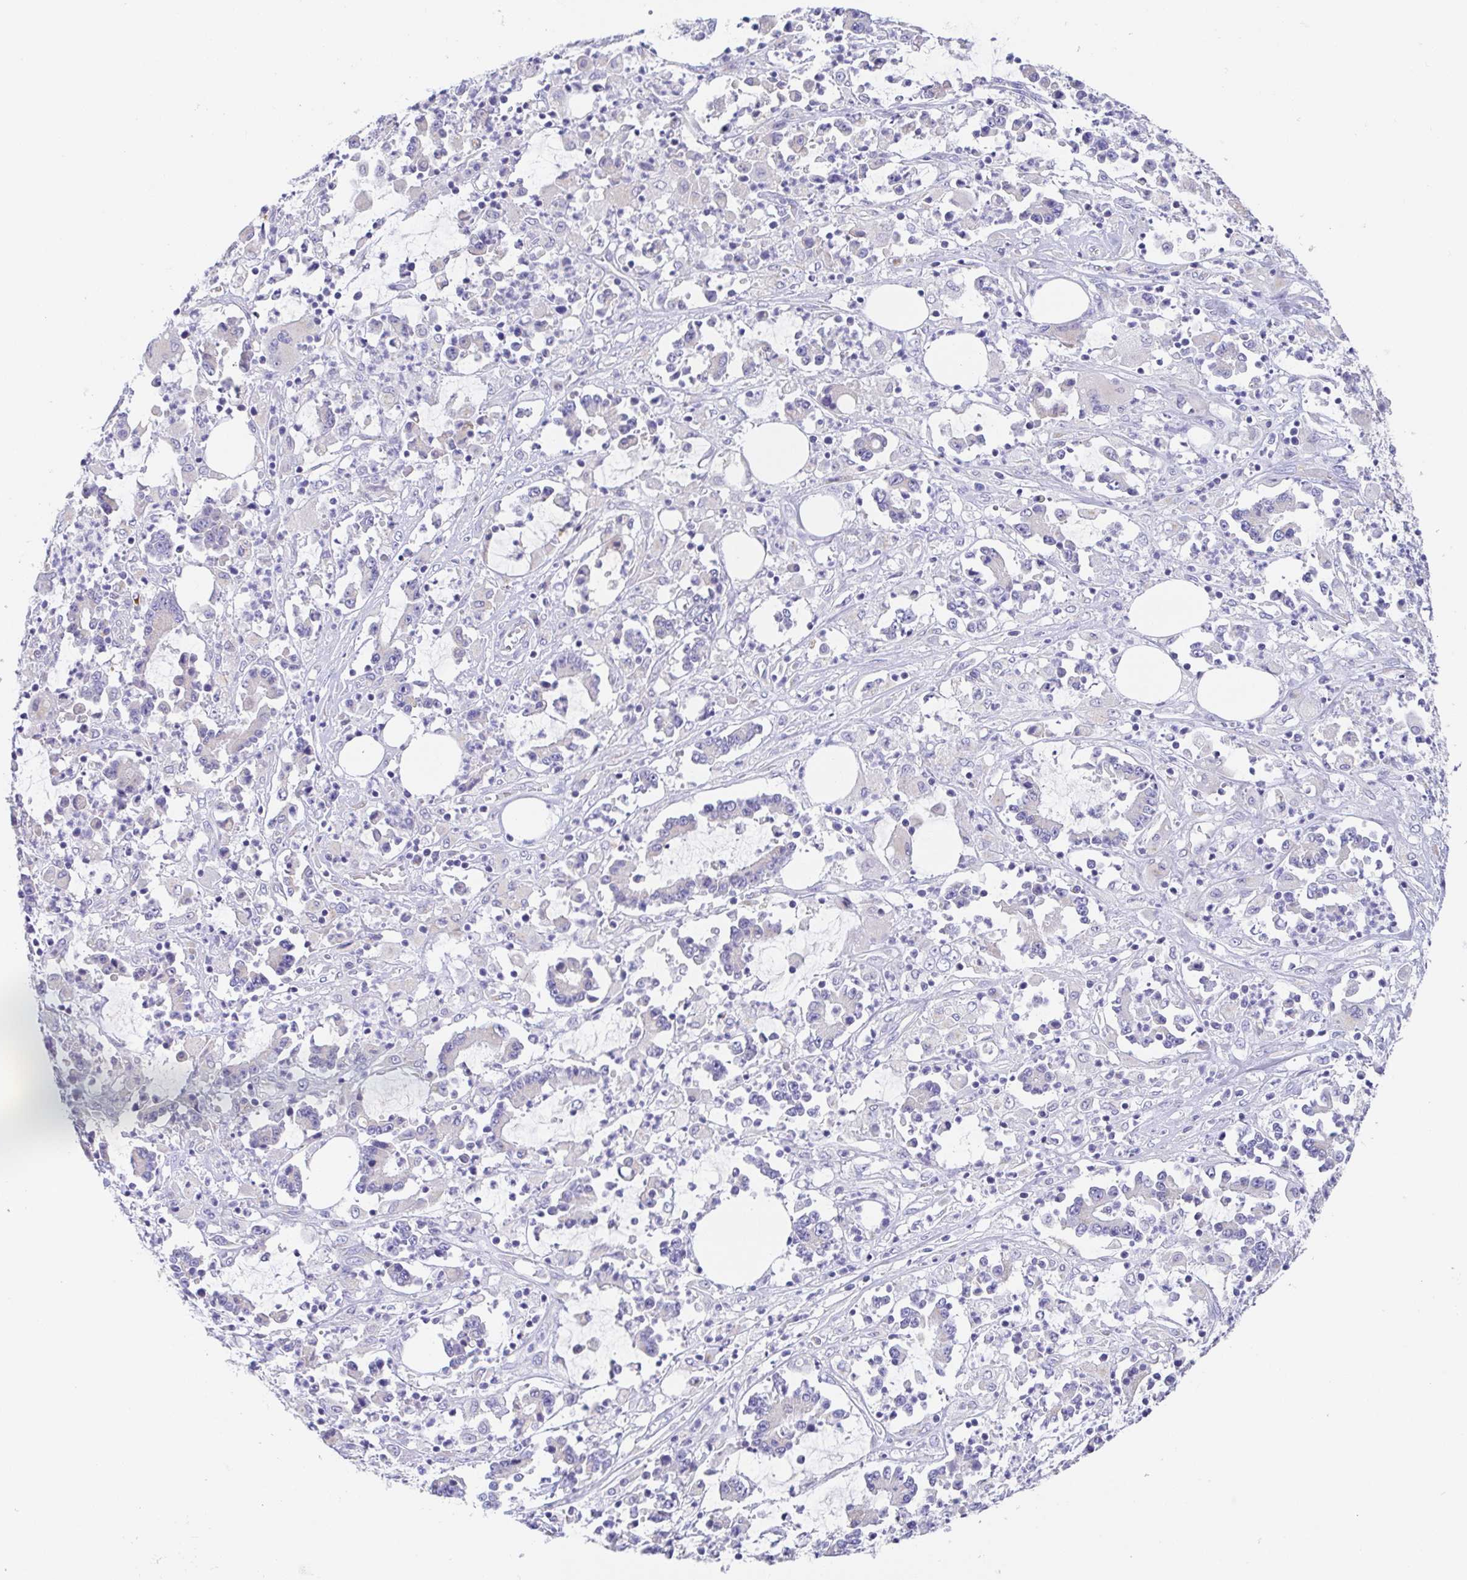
{"staining": {"intensity": "negative", "quantity": "none", "location": "none"}, "tissue": "stomach cancer", "cell_type": "Tumor cells", "image_type": "cancer", "snomed": [{"axis": "morphology", "description": "Adenocarcinoma, NOS"}, {"axis": "topography", "description": "Stomach, upper"}], "caption": "DAB (3,3'-diaminobenzidine) immunohistochemical staining of human stomach cancer (adenocarcinoma) demonstrates no significant staining in tumor cells. The staining was performed using DAB to visualize the protein expression in brown, while the nuclei were stained in blue with hematoxylin (Magnification: 20x).", "gene": "SCG3", "patient": {"sex": "male", "age": 68}}